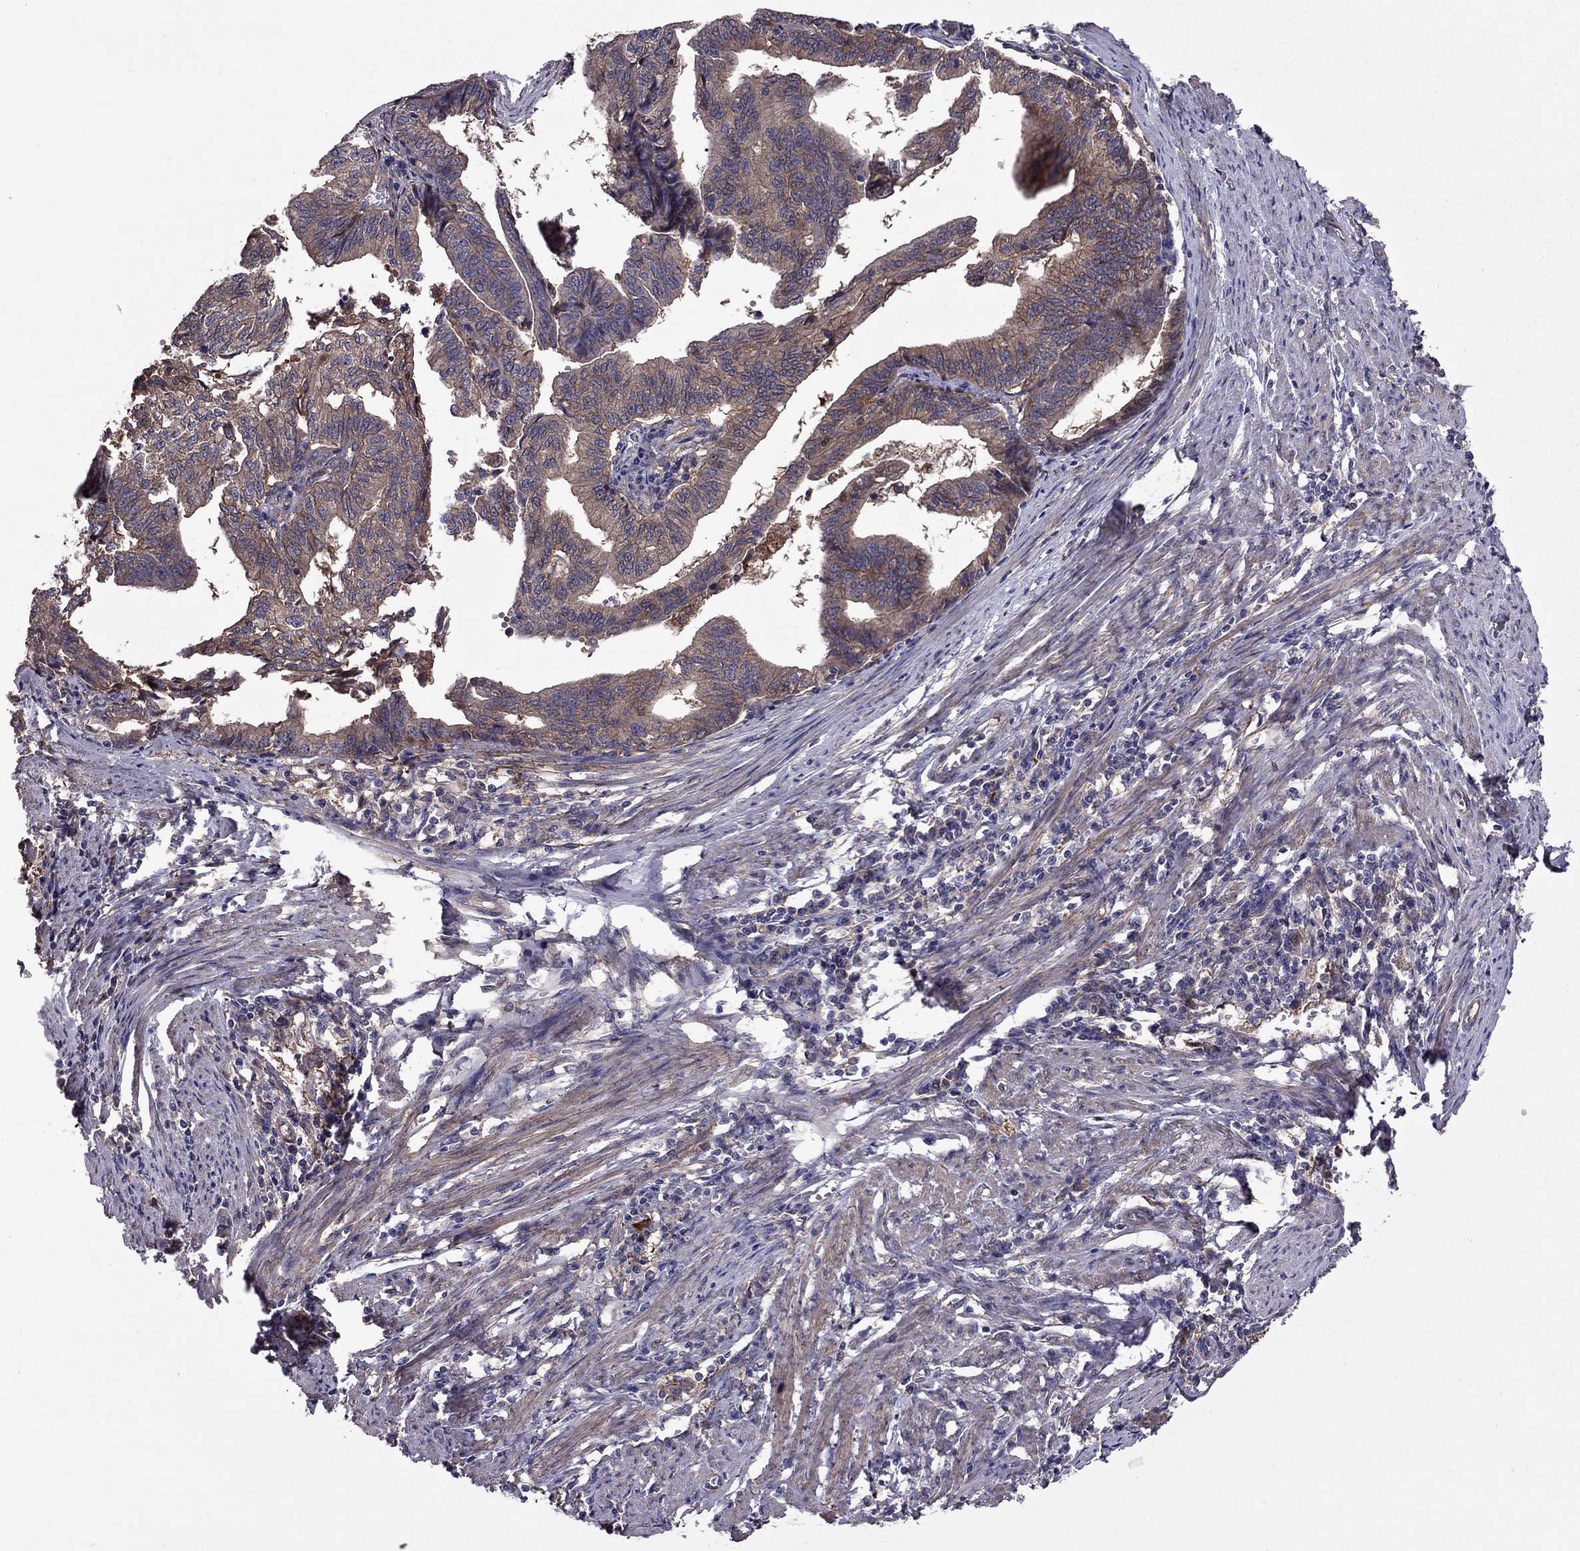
{"staining": {"intensity": "moderate", "quantity": "25%-75%", "location": "cytoplasmic/membranous"}, "tissue": "endometrial cancer", "cell_type": "Tumor cells", "image_type": "cancer", "snomed": [{"axis": "morphology", "description": "Adenocarcinoma, NOS"}, {"axis": "topography", "description": "Endometrium"}], "caption": "DAB immunohistochemical staining of endometrial cancer (adenocarcinoma) exhibits moderate cytoplasmic/membranous protein expression in approximately 25%-75% of tumor cells.", "gene": "ITGB1", "patient": {"sex": "female", "age": 65}}